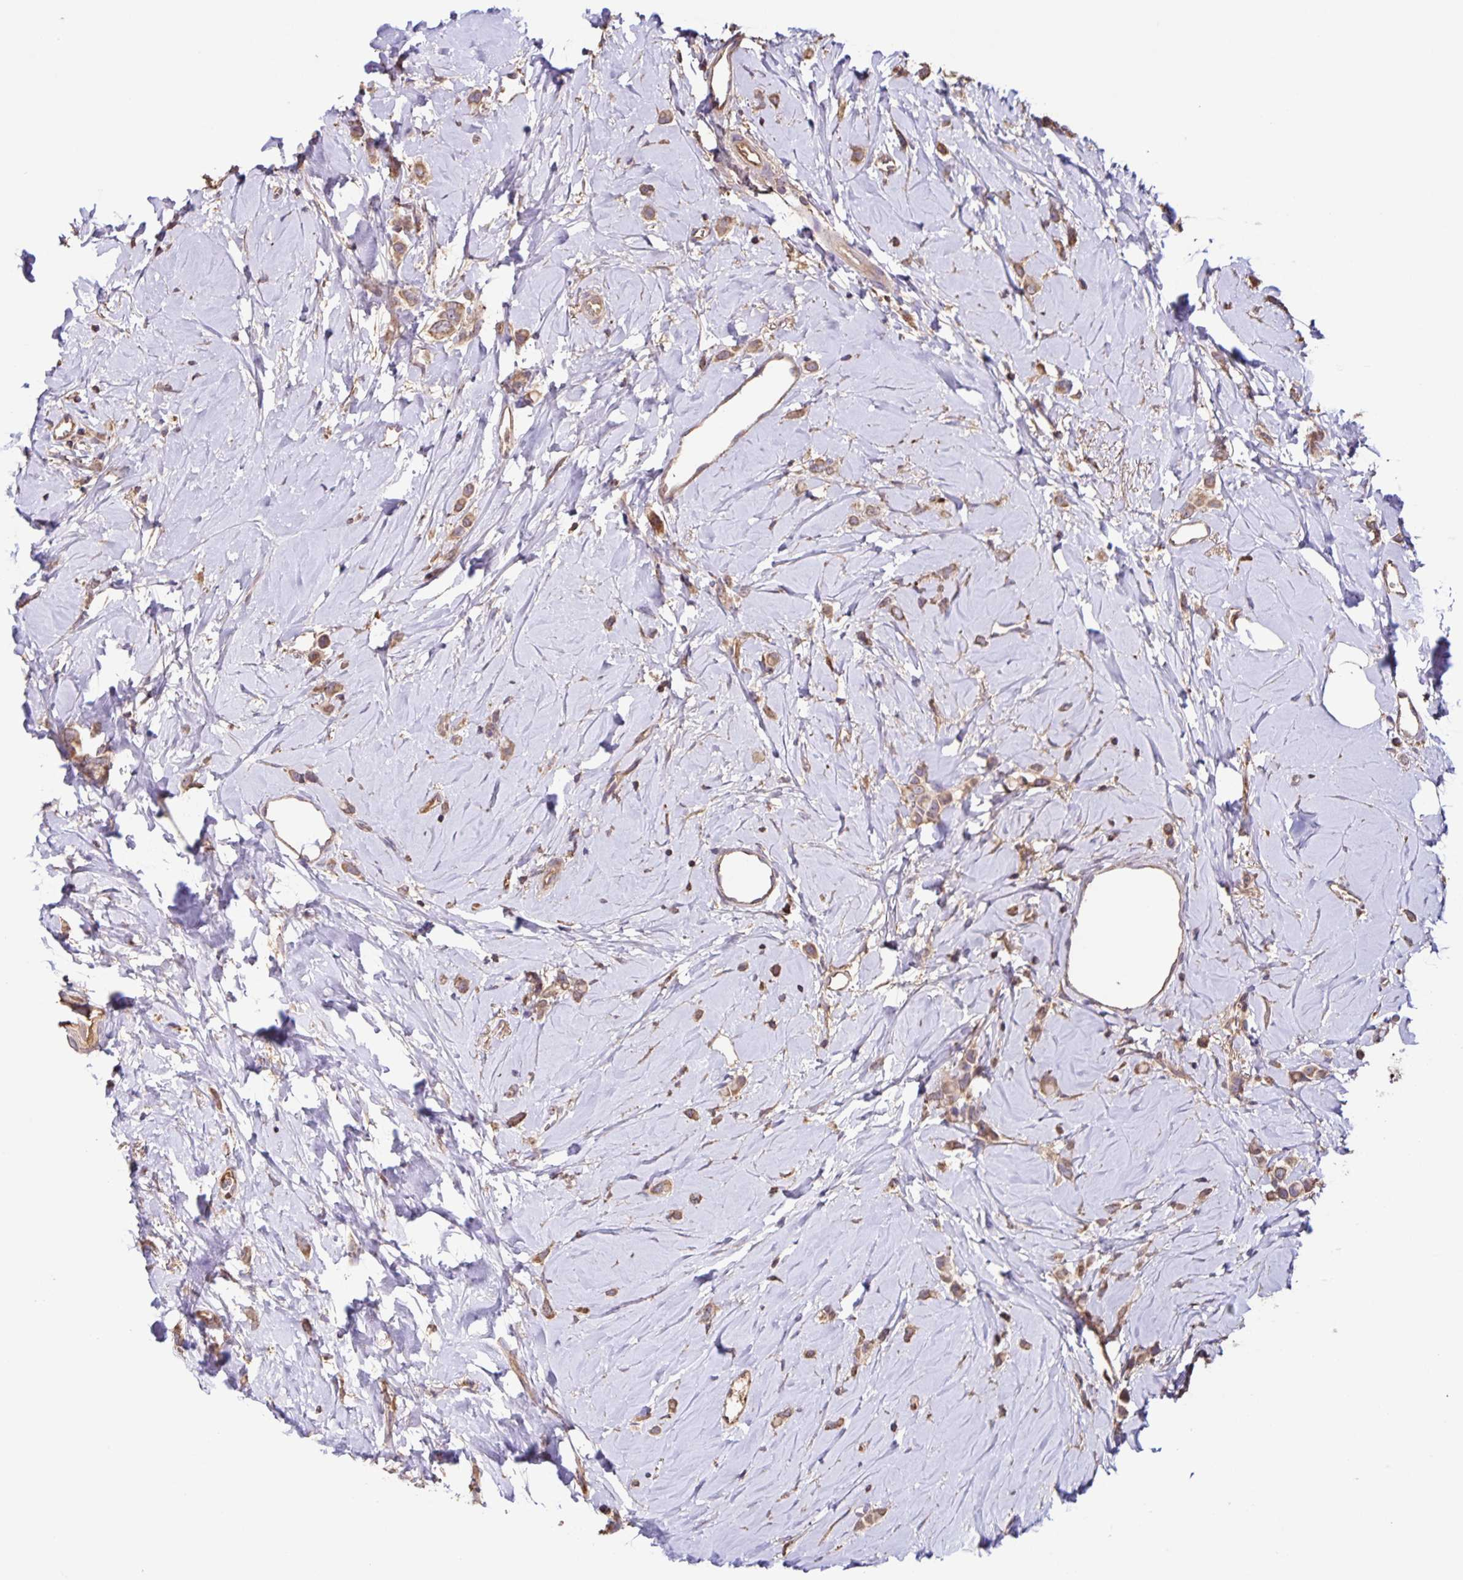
{"staining": {"intensity": "moderate", "quantity": ">75%", "location": "cytoplasmic/membranous"}, "tissue": "breast cancer", "cell_type": "Tumor cells", "image_type": "cancer", "snomed": [{"axis": "morphology", "description": "Lobular carcinoma"}, {"axis": "topography", "description": "Breast"}], "caption": "High-magnification brightfield microscopy of breast lobular carcinoma stained with DAB (3,3'-diaminobenzidine) (brown) and counterstained with hematoxylin (blue). tumor cells exhibit moderate cytoplasmic/membranous expression is appreciated in approximately>75% of cells.", "gene": "MAN1A1", "patient": {"sex": "female", "age": 66}}